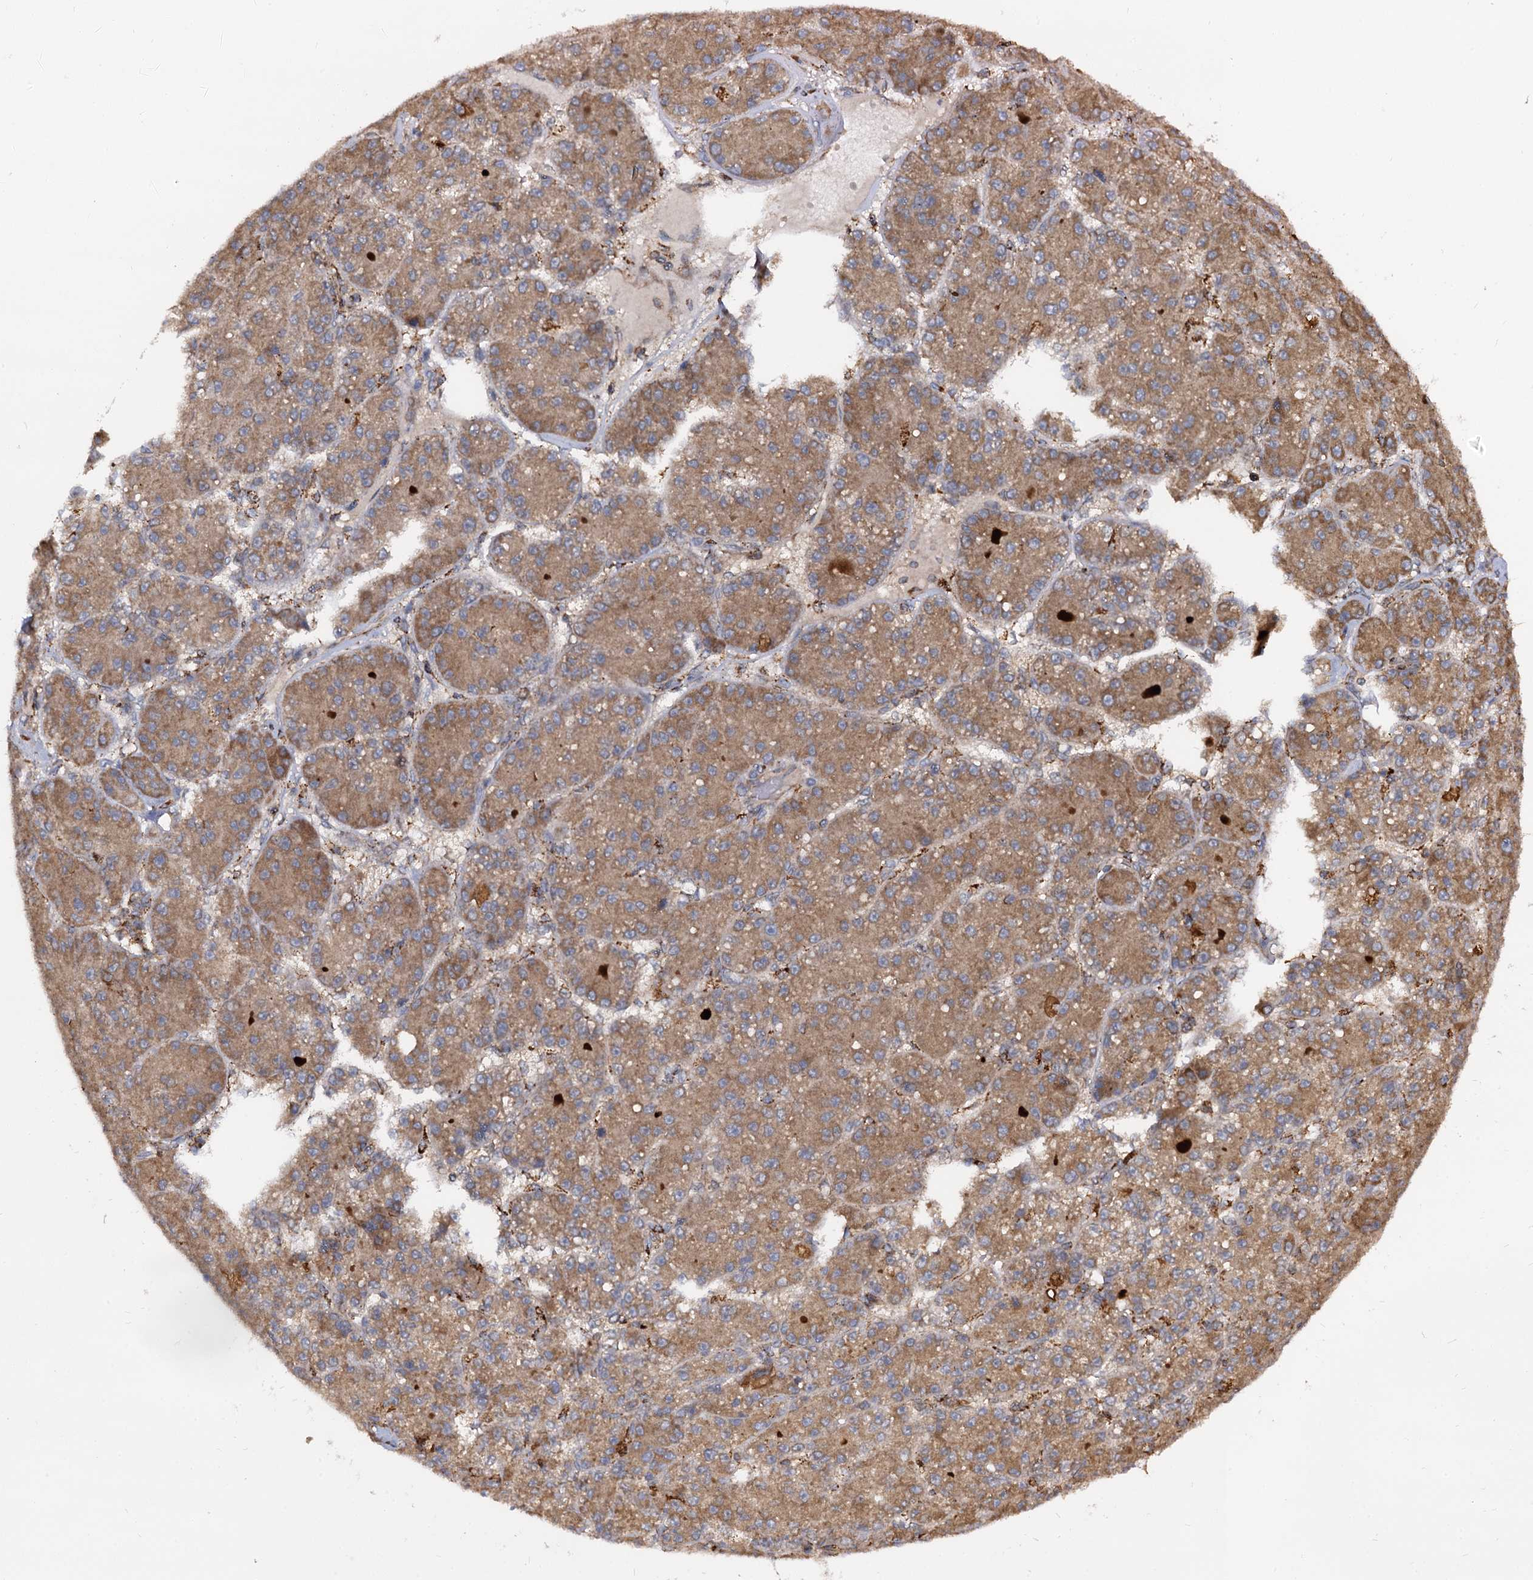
{"staining": {"intensity": "moderate", "quantity": ">75%", "location": "cytoplasmic/membranous"}, "tissue": "liver cancer", "cell_type": "Tumor cells", "image_type": "cancer", "snomed": [{"axis": "morphology", "description": "Carcinoma, Hepatocellular, NOS"}, {"axis": "topography", "description": "Liver"}], "caption": "Liver hepatocellular carcinoma was stained to show a protein in brown. There is medium levels of moderate cytoplasmic/membranous positivity in approximately >75% of tumor cells.", "gene": "UFM1", "patient": {"sex": "male", "age": 67}}